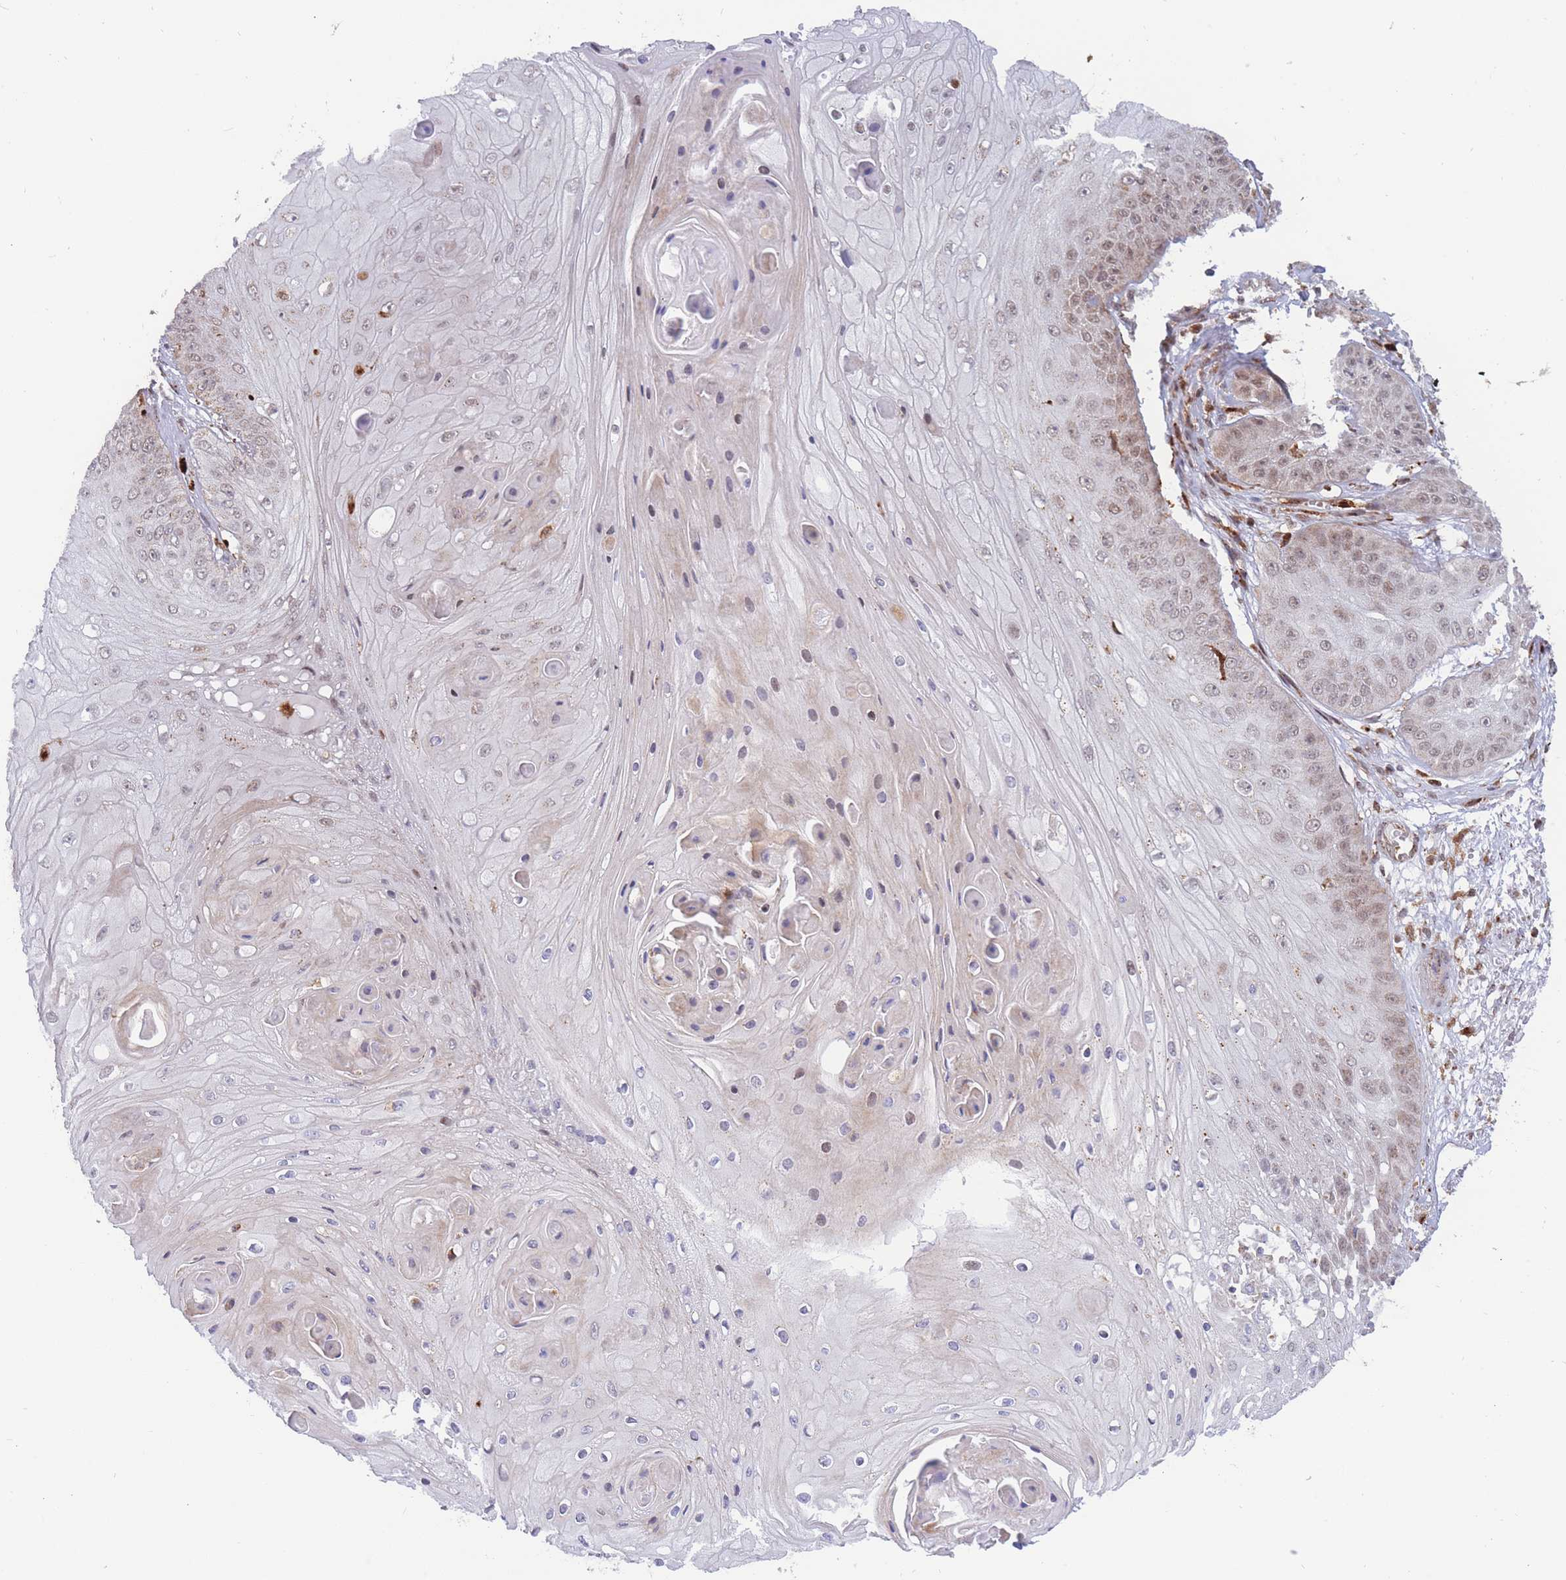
{"staining": {"intensity": "weak", "quantity": "25%-75%", "location": "nuclear"}, "tissue": "skin cancer", "cell_type": "Tumor cells", "image_type": "cancer", "snomed": [{"axis": "morphology", "description": "Squamous cell carcinoma, NOS"}, {"axis": "topography", "description": "Skin"}], "caption": "Protein staining shows weak nuclear expression in about 25%-75% of tumor cells in skin cancer. The protein of interest is stained brown, and the nuclei are stained in blue (DAB IHC with brightfield microscopy, high magnification).", "gene": "BOD1L1", "patient": {"sex": "male", "age": 70}}